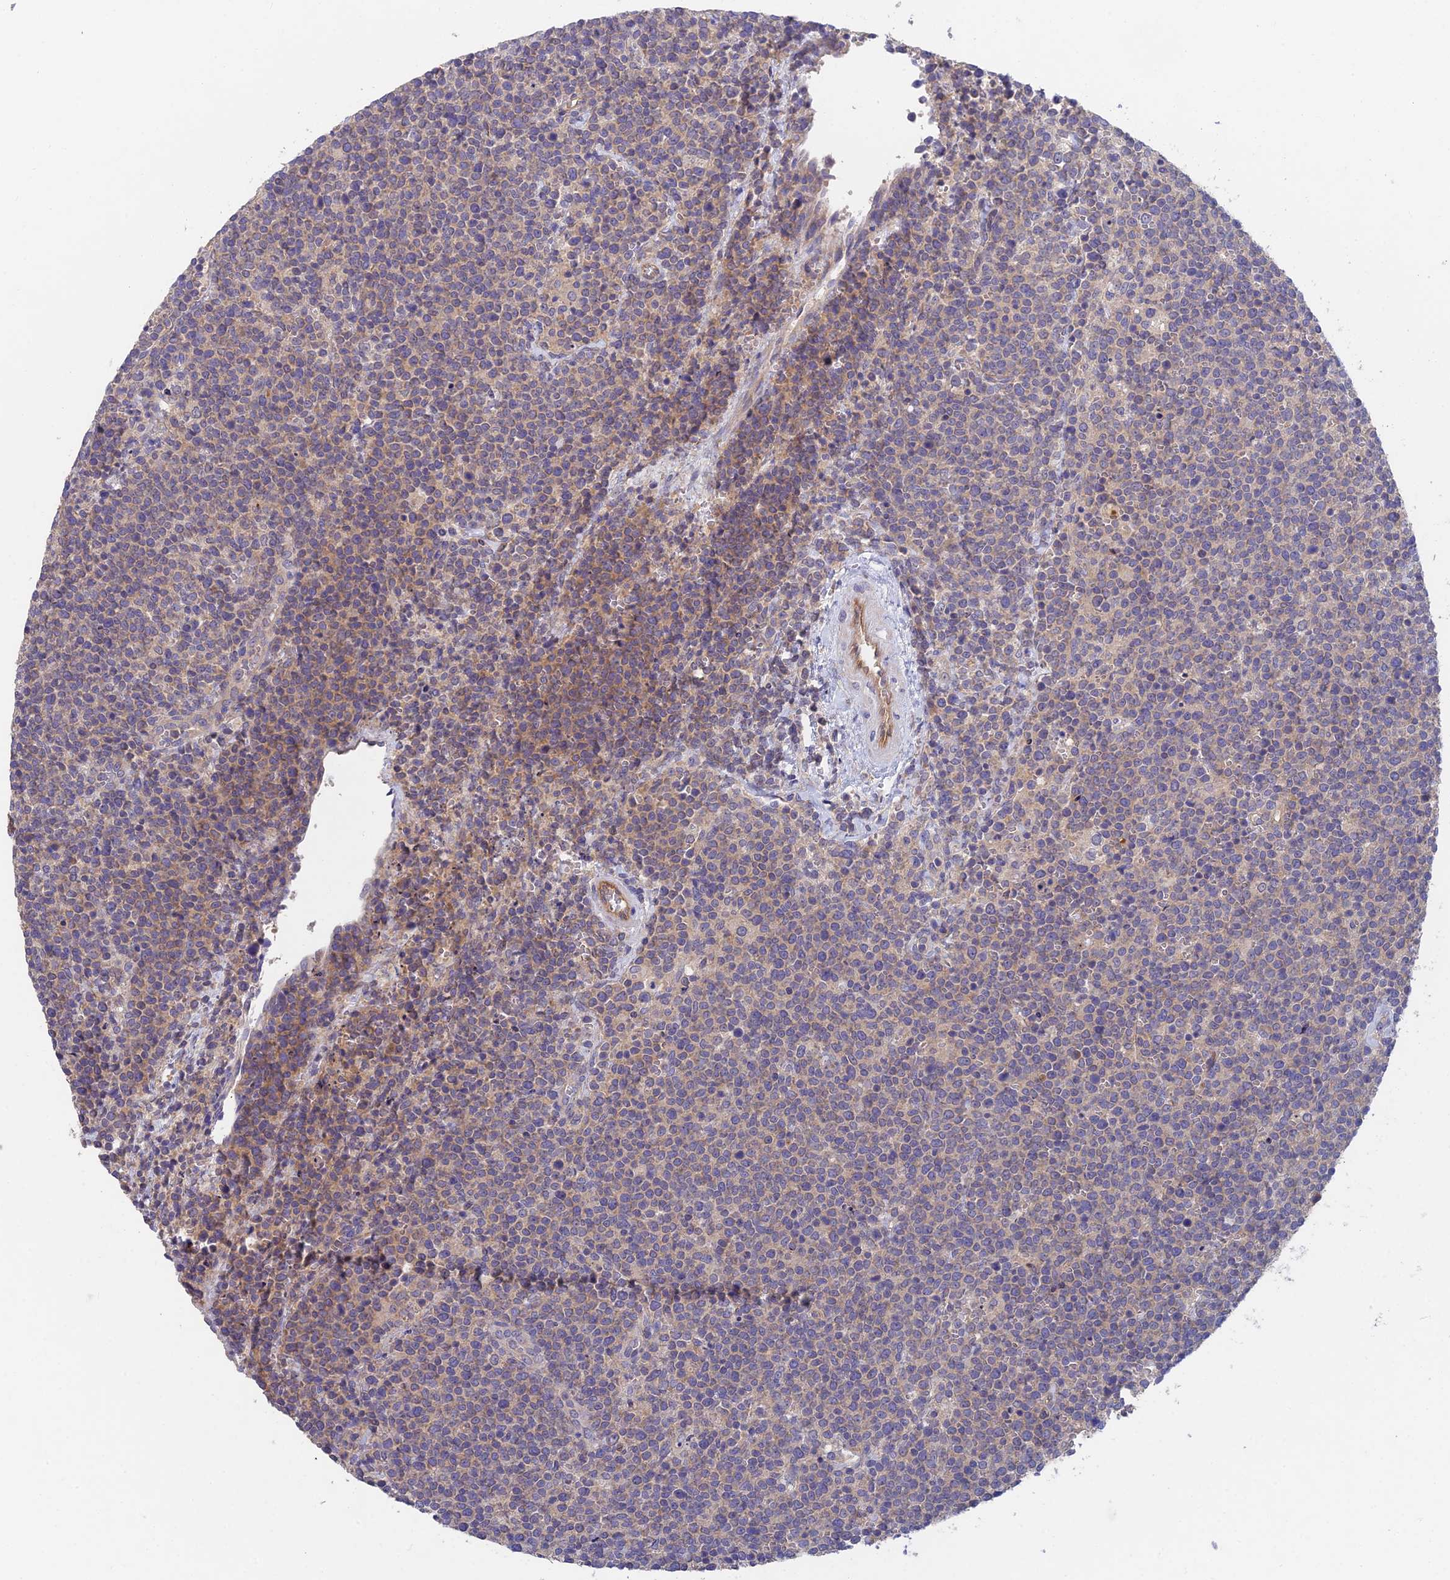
{"staining": {"intensity": "negative", "quantity": "none", "location": "none"}, "tissue": "lymphoma", "cell_type": "Tumor cells", "image_type": "cancer", "snomed": [{"axis": "morphology", "description": "Malignant lymphoma, non-Hodgkin's type, High grade"}, {"axis": "topography", "description": "Lymph node"}], "caption": "This is a histopathology image of immunohistochemistry (IHC) staining of lymphoma, which shows no expression in tumor cells. (DAB immunohistochemistry (IHC) visualized using brightfield microscopy, high magnification).", "gene": "ADAMTS13", "patient": {"sex": "male", "age": 61}}